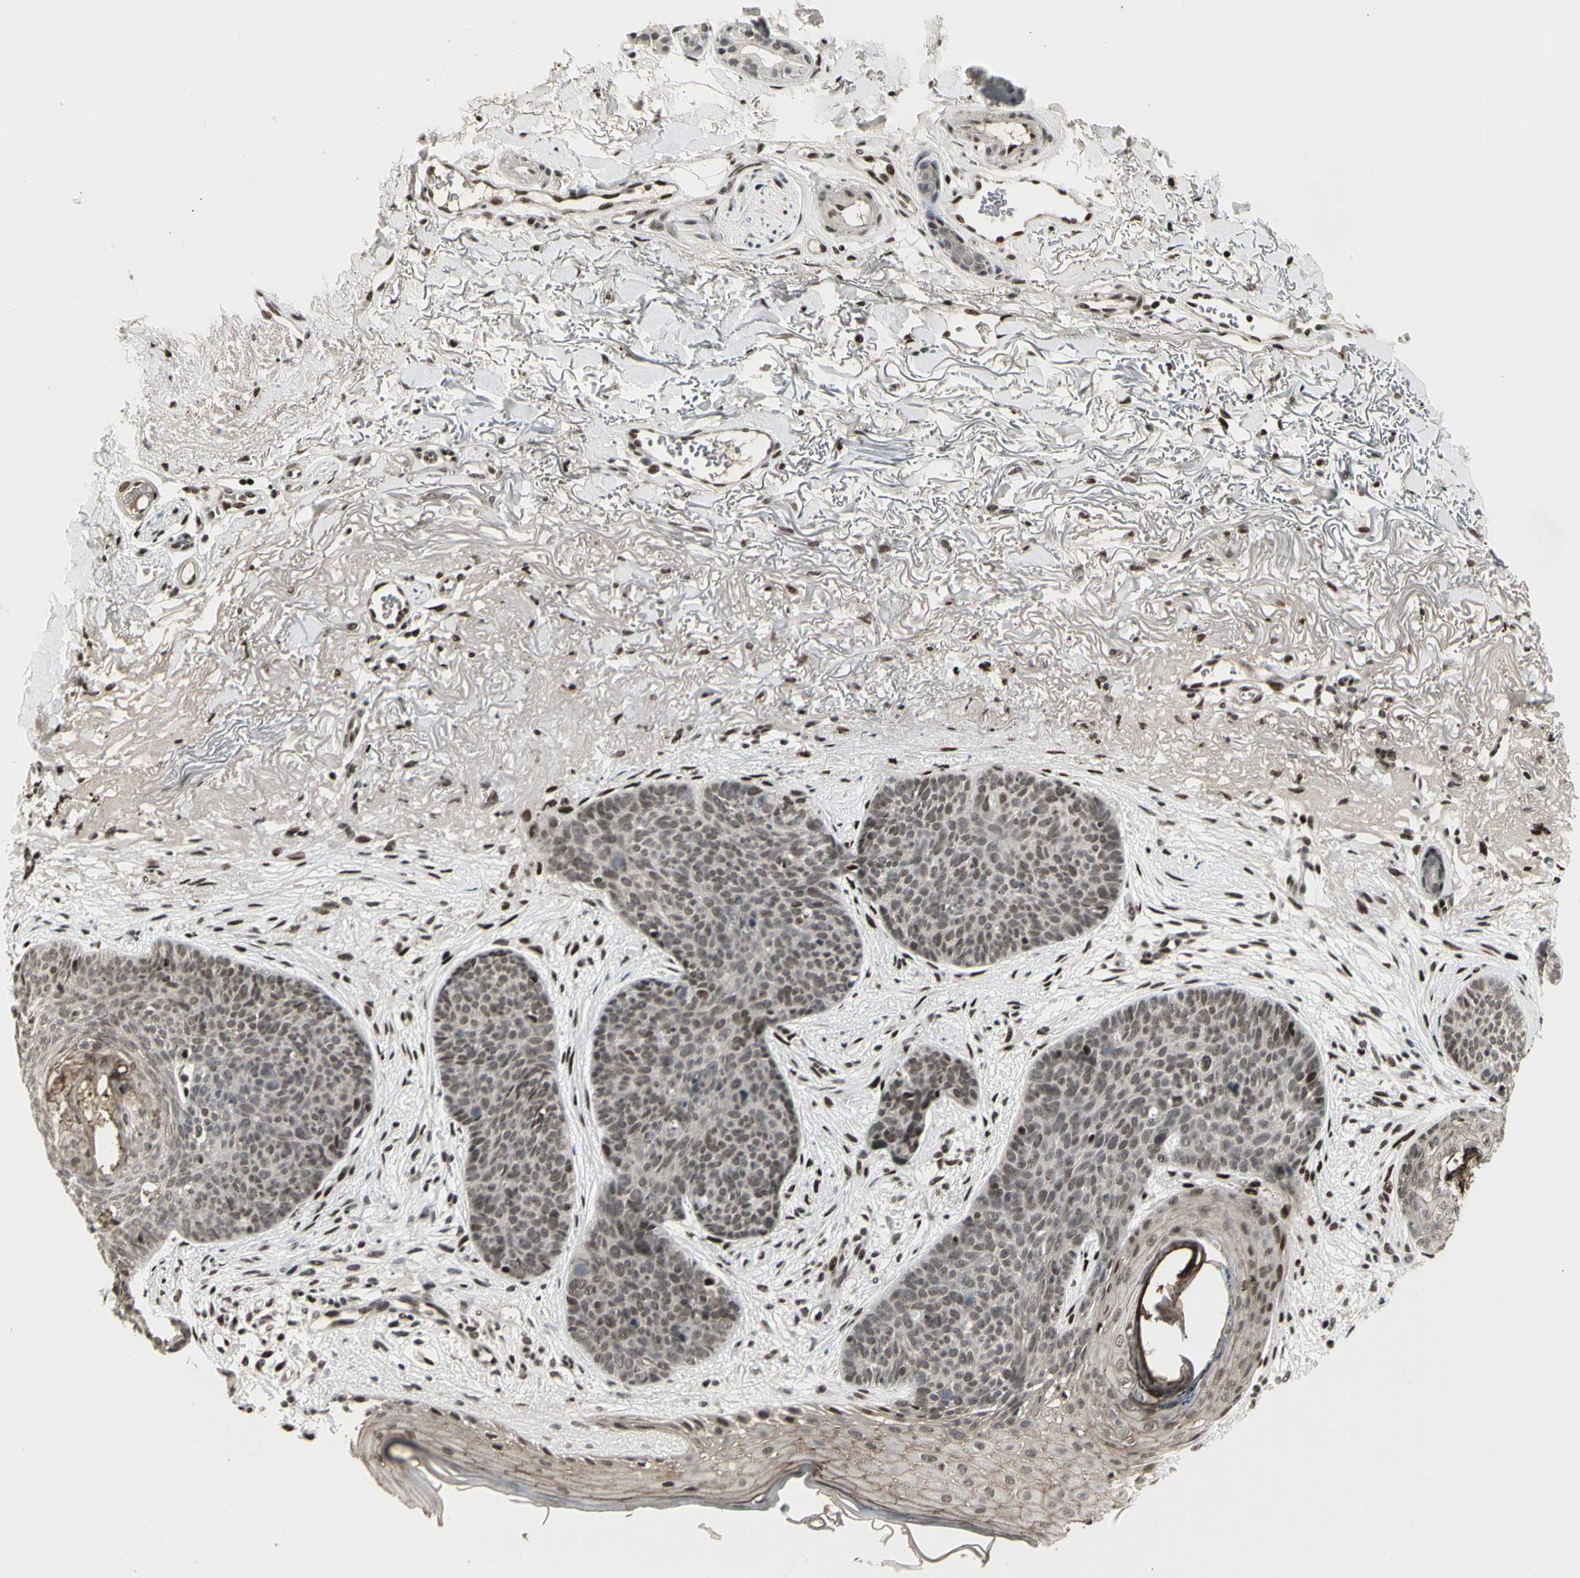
{"staining": {"intensity": "moderate", "quantity": ">75%", "location": "nuclear"}, "tissue": "skin cancer", "cell_type": "Tumor cells", "image_type": "cancer", "snomed": [{"axis": "morphology", "description": "Normal tissue, NOS"}, {"axis": "morphology", "description": "Basal cell carcinoma"}, {"axis": "topography", "description": "Skin"}], "caption": "Immunohistochemistry micrograph of neoplastic tissue: human skin basal cell carcinoma stained using IHC reveals medium levels of moderate protein expression localized specifically in the nuclear of tumor cells, appearing as a nuclear brown color.", "gene": "FOXJ2", "patient": {"sex": "female", "age": 70}}